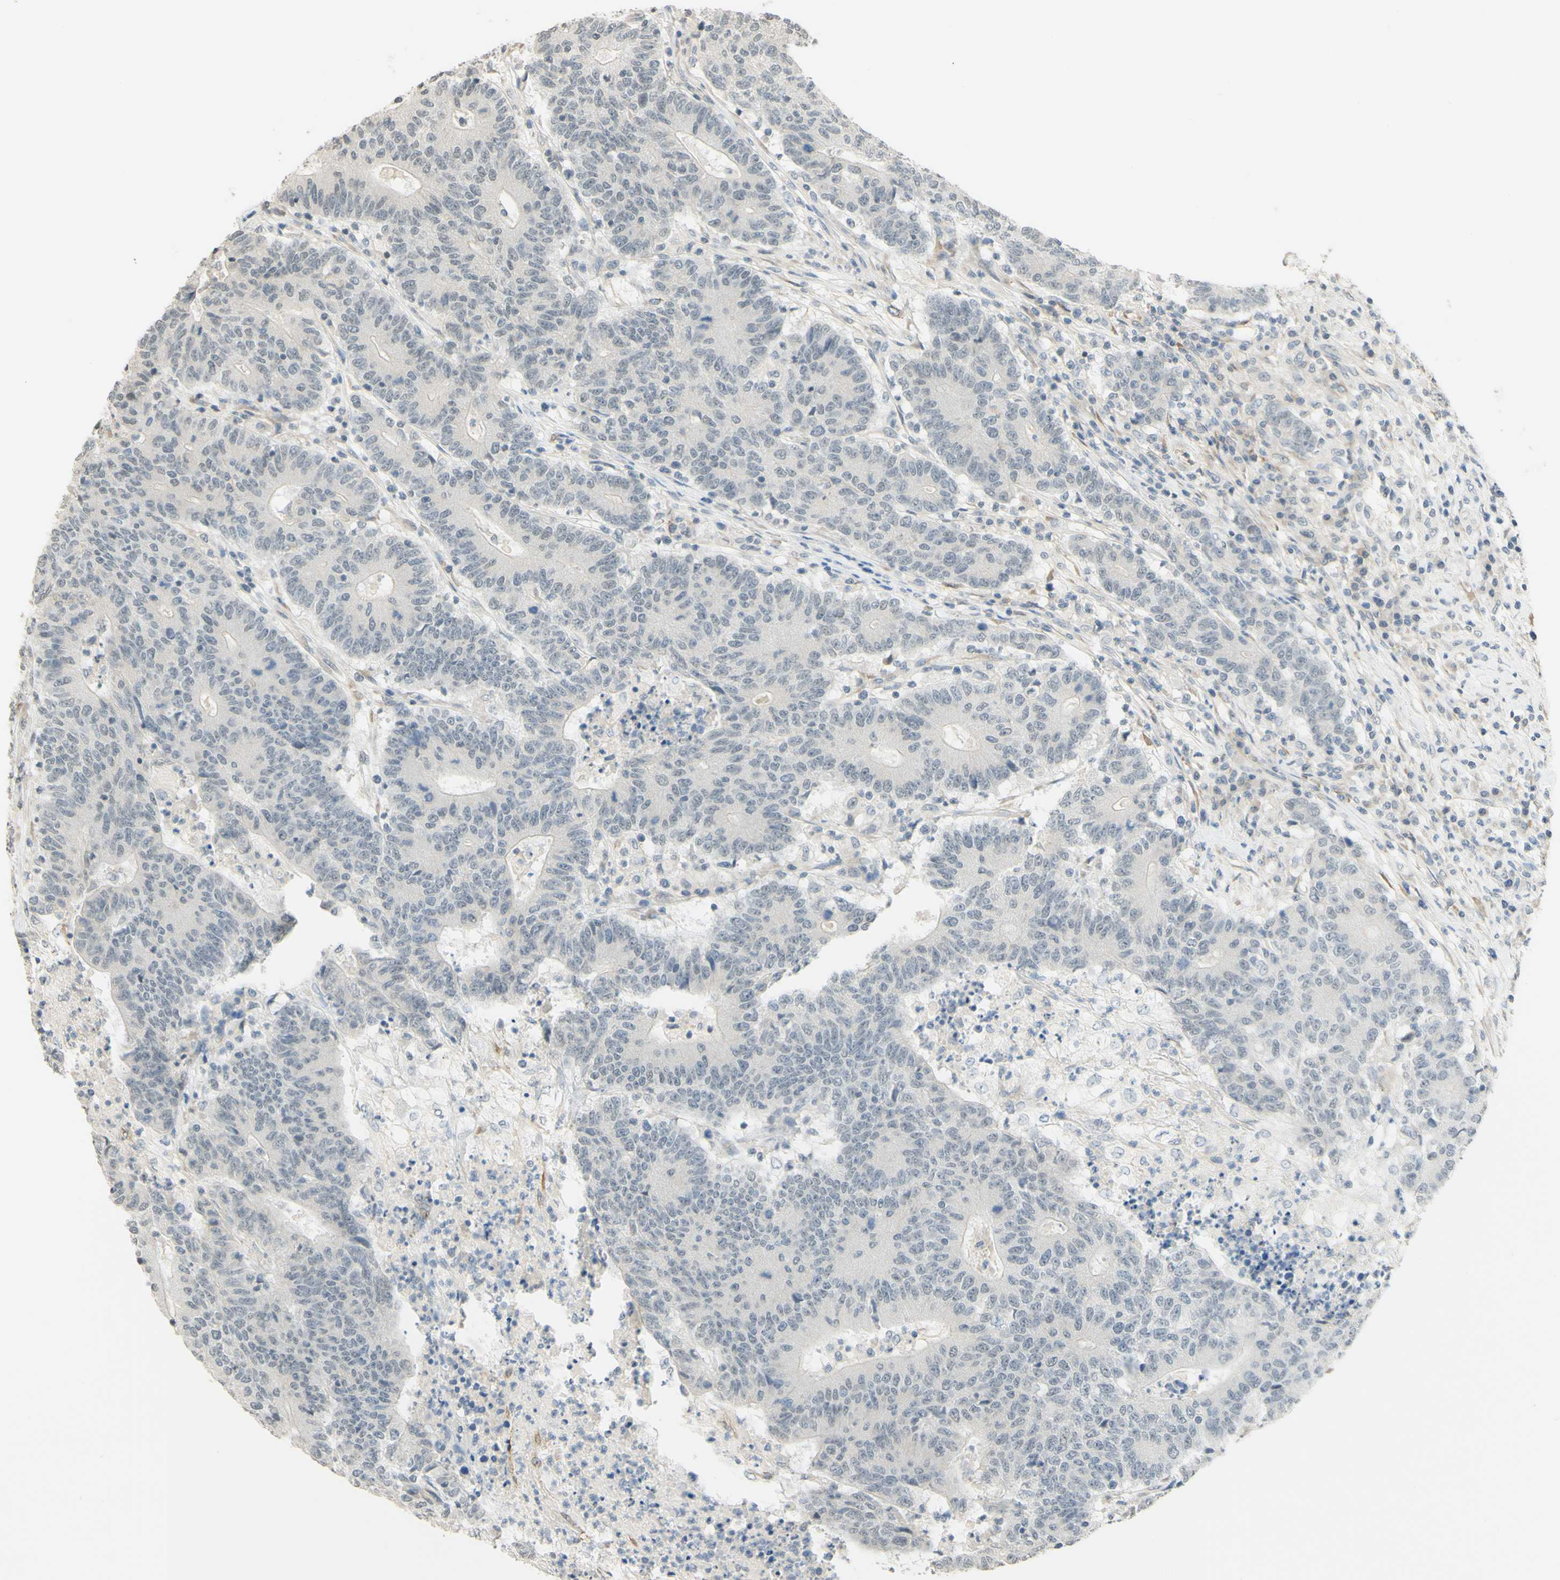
{"staining": {"intensity": "negative", "quantity": "none", "location": "none"}, "tissue": "colorectal cancer", "cell_type": "Tumor cells", "image_type": "cancer", "snomed": [{"axis": "morphology", "description": "Normal tissue, NOS"}, {"axis": "morphology", "description": "Adenocarcinoma, NOS"}, {"axis": "topography", "description": "Colon"}], "caption": "This is an IHC micrograph of human colorectal cancer (adenocarcinoma). There is no expression in tumor cells.", "gene": "MAG", "patient": {"sex": "female", "age": 75}}